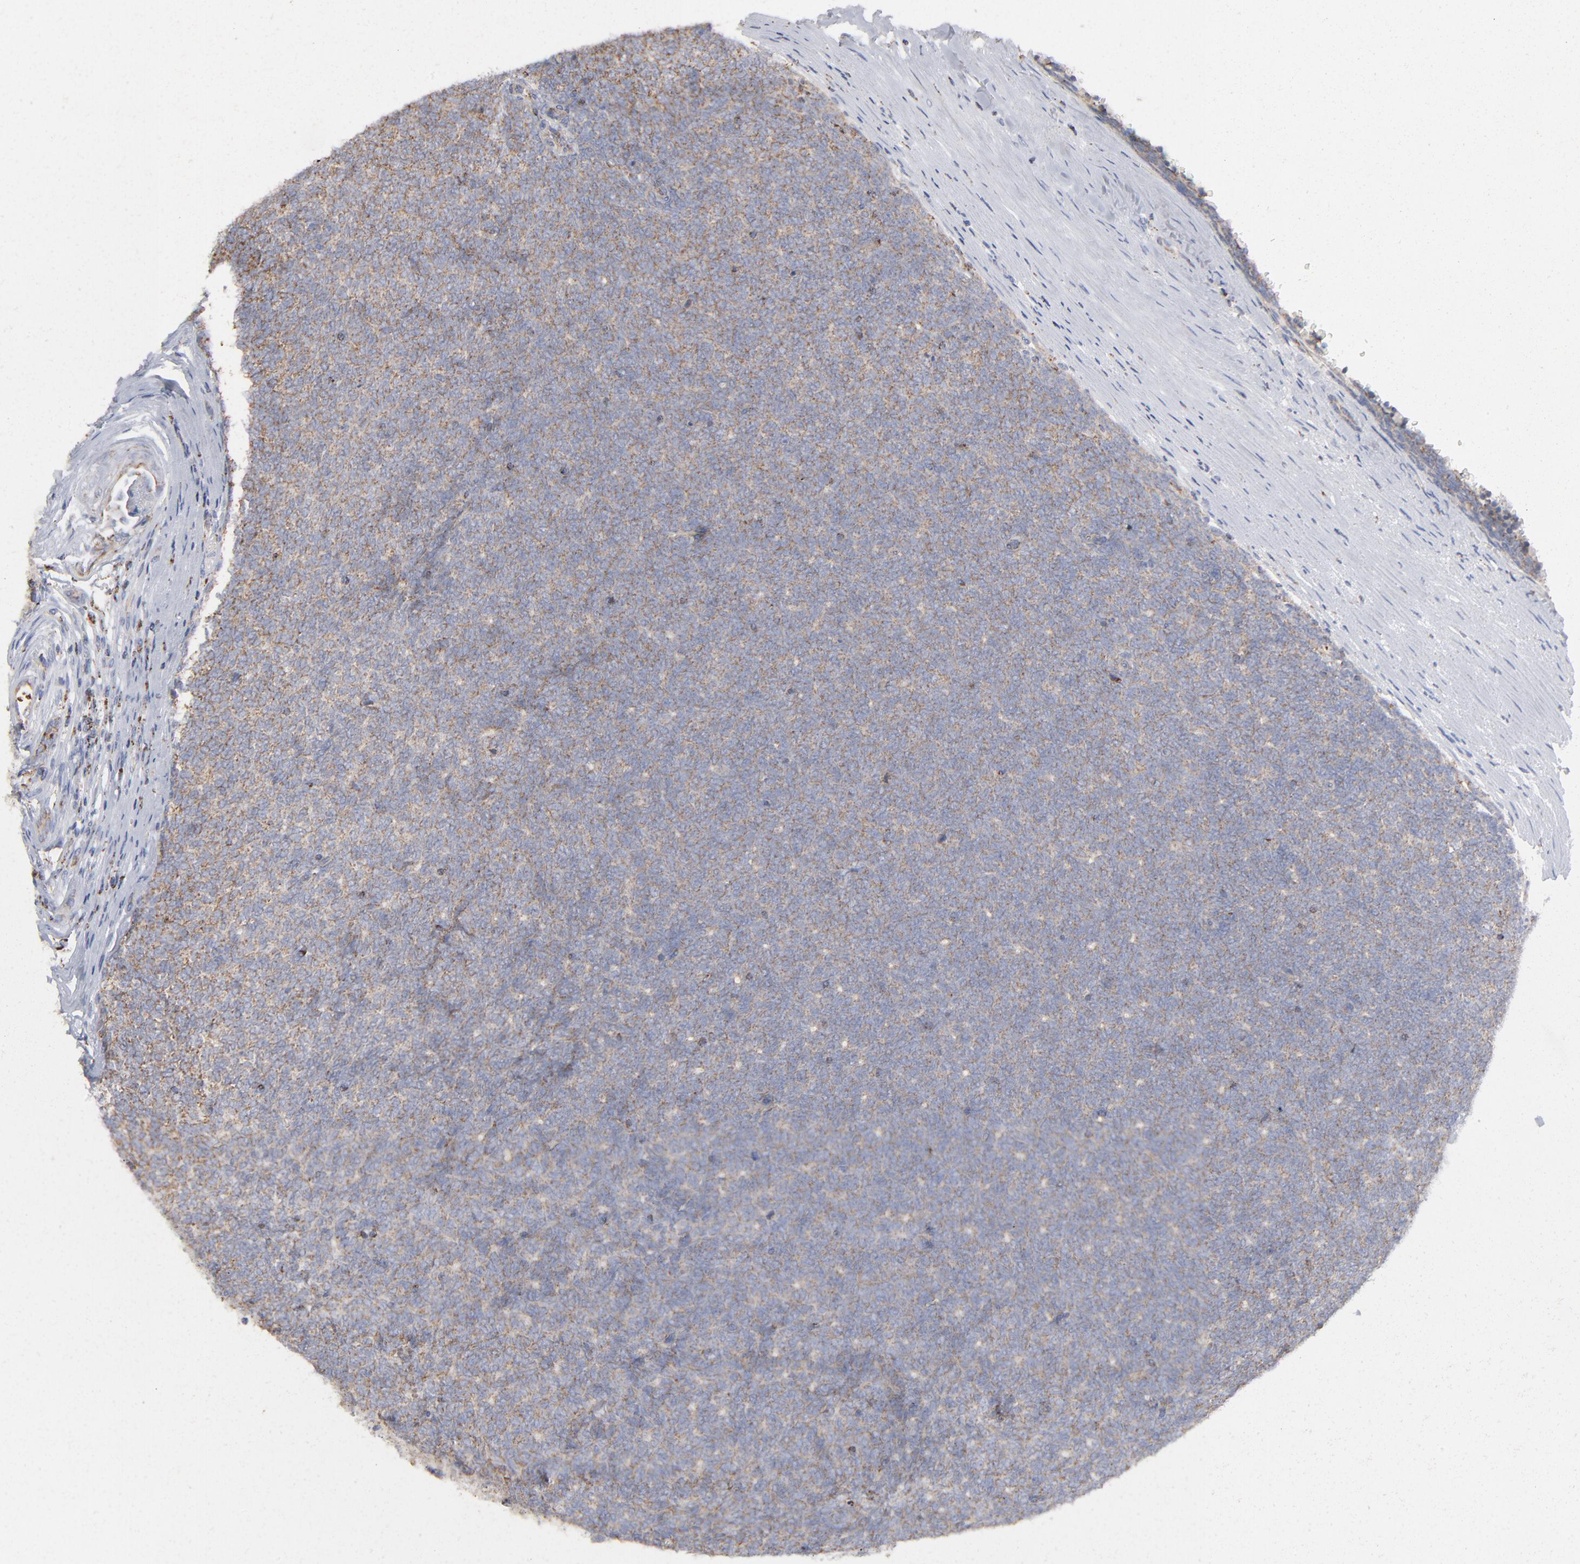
{"staining": {"intensity": "weak", "quantity": ">75%", "location": "cytoplasmic/membranous"}, "tissue": "renal cancer", "cell_type": "Tumor cells", "image_type": "cancer", "snomed": [{"axis": "morphology", "description": "Neoplasm, malignant, NOS"}, {"axis": "topography", "description": "Kidney"}], "caption": "IHC of human renal cancer displays low levels of weak cytoplasmic/membranous expression in about >75% of tumor cells. The staining was performed using DAB to visualize the protein expression in brown, while the nuclei were stained in blue with hematoxylin (Magnification: 20x).", "gene": "ASB3", "patient": {"sex": "male", "age": 28}}